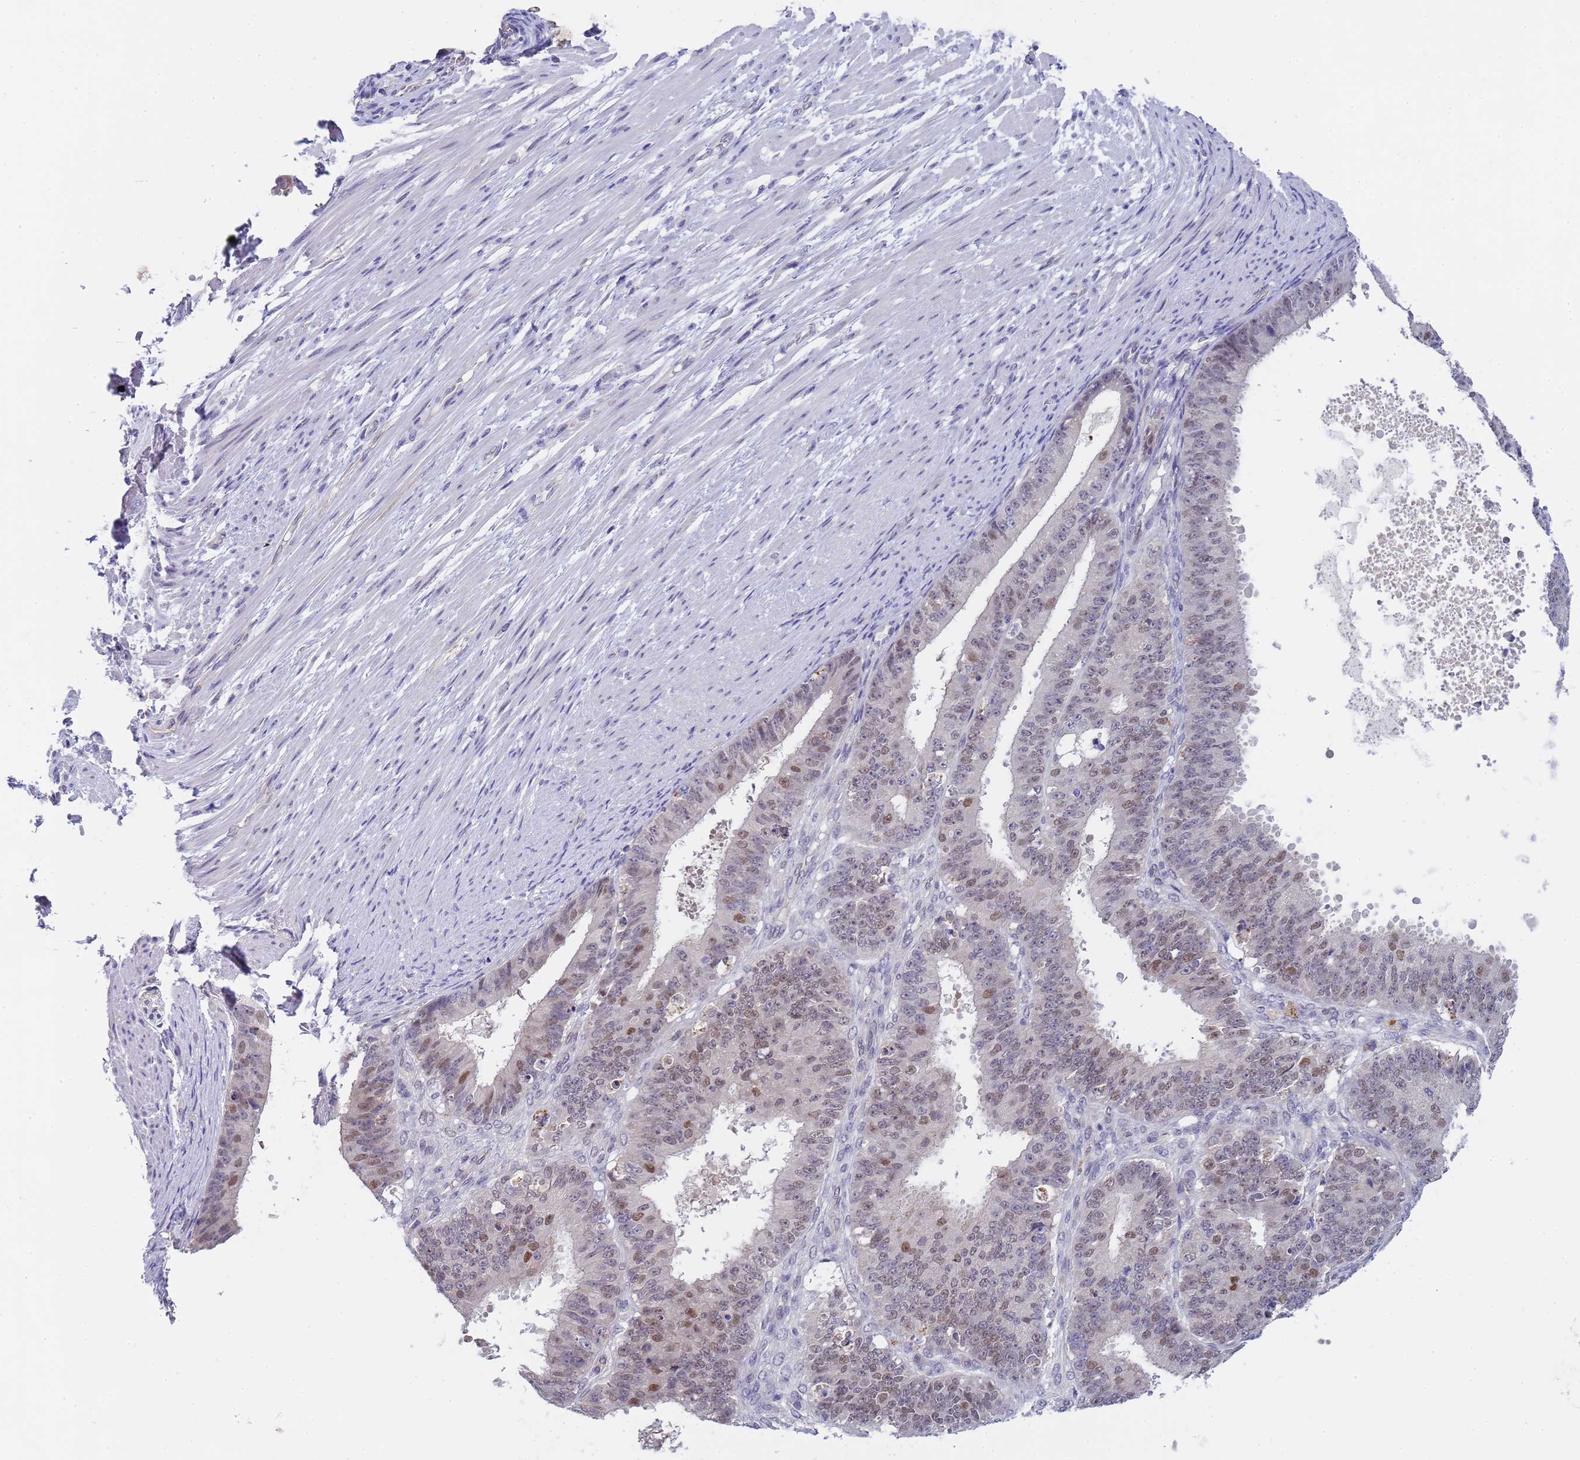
{"staining": {"intensity": "moderate", "quantity": "<25%", "location": "nuclear"}, "tissue": "ovarian cancer", "cell_type": "Tumor cells", "image_type": "cancer", "snomed": [{"axis": "morphology", "description": "Carcinoma, endometroid"}, {"axis": "topography", "description": "Appendix"}, {"axis": "topography", "description": "Ovary"}], "caption": "A micrograph of ovarian endometroid carcinoma stained for a protein reveals moderate nuclear brown staining in tumor cells.", "gene": "TRMT10A", "patient": {"sex": "female", "age": 42}}